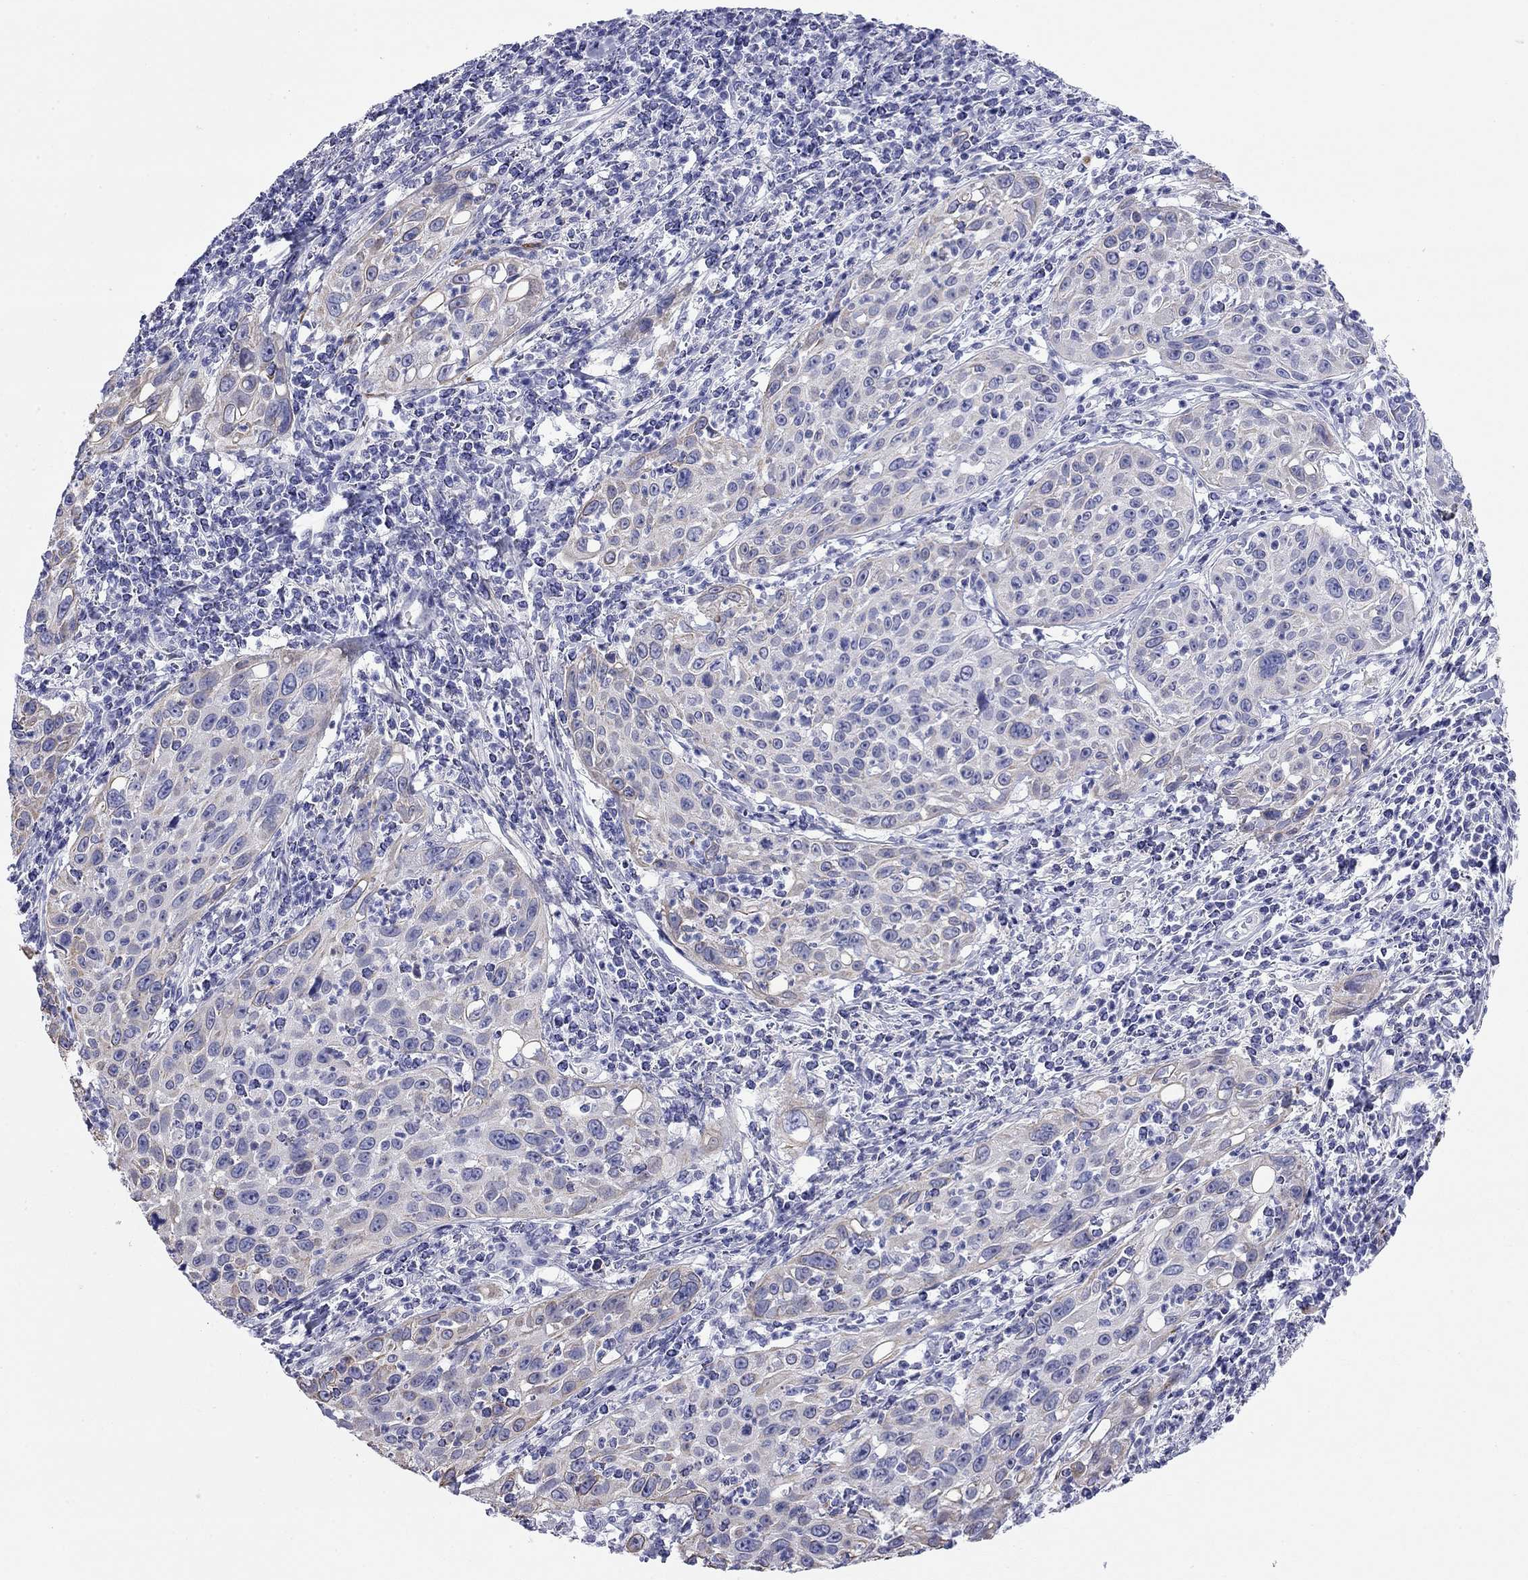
{"staining": {"intensity": "weak", "quantity": "<25%", "location": "cytoplasmic/membranous"}, "tissue": "cervical cancer", "cell_type": "Tumor cells", "image_type": "cancer", "snomed": [{"axis": "morphology", "description": "Squamous cell carcinoma, NOS"}, {"axis": "topography", "description": "Cervix"}], "caption": "A high-resolution image shows immunohistochemistry (IHC) staining of squamous cell carcinoma (cervical), which displays no significant positivity in tumor cells. (DAB (3,3'-diaminobenzidine) immunohistochemistry (IHC), high magnification).", "gene": "CMYA5", "patient": {"sex": "female", "age": 26}}